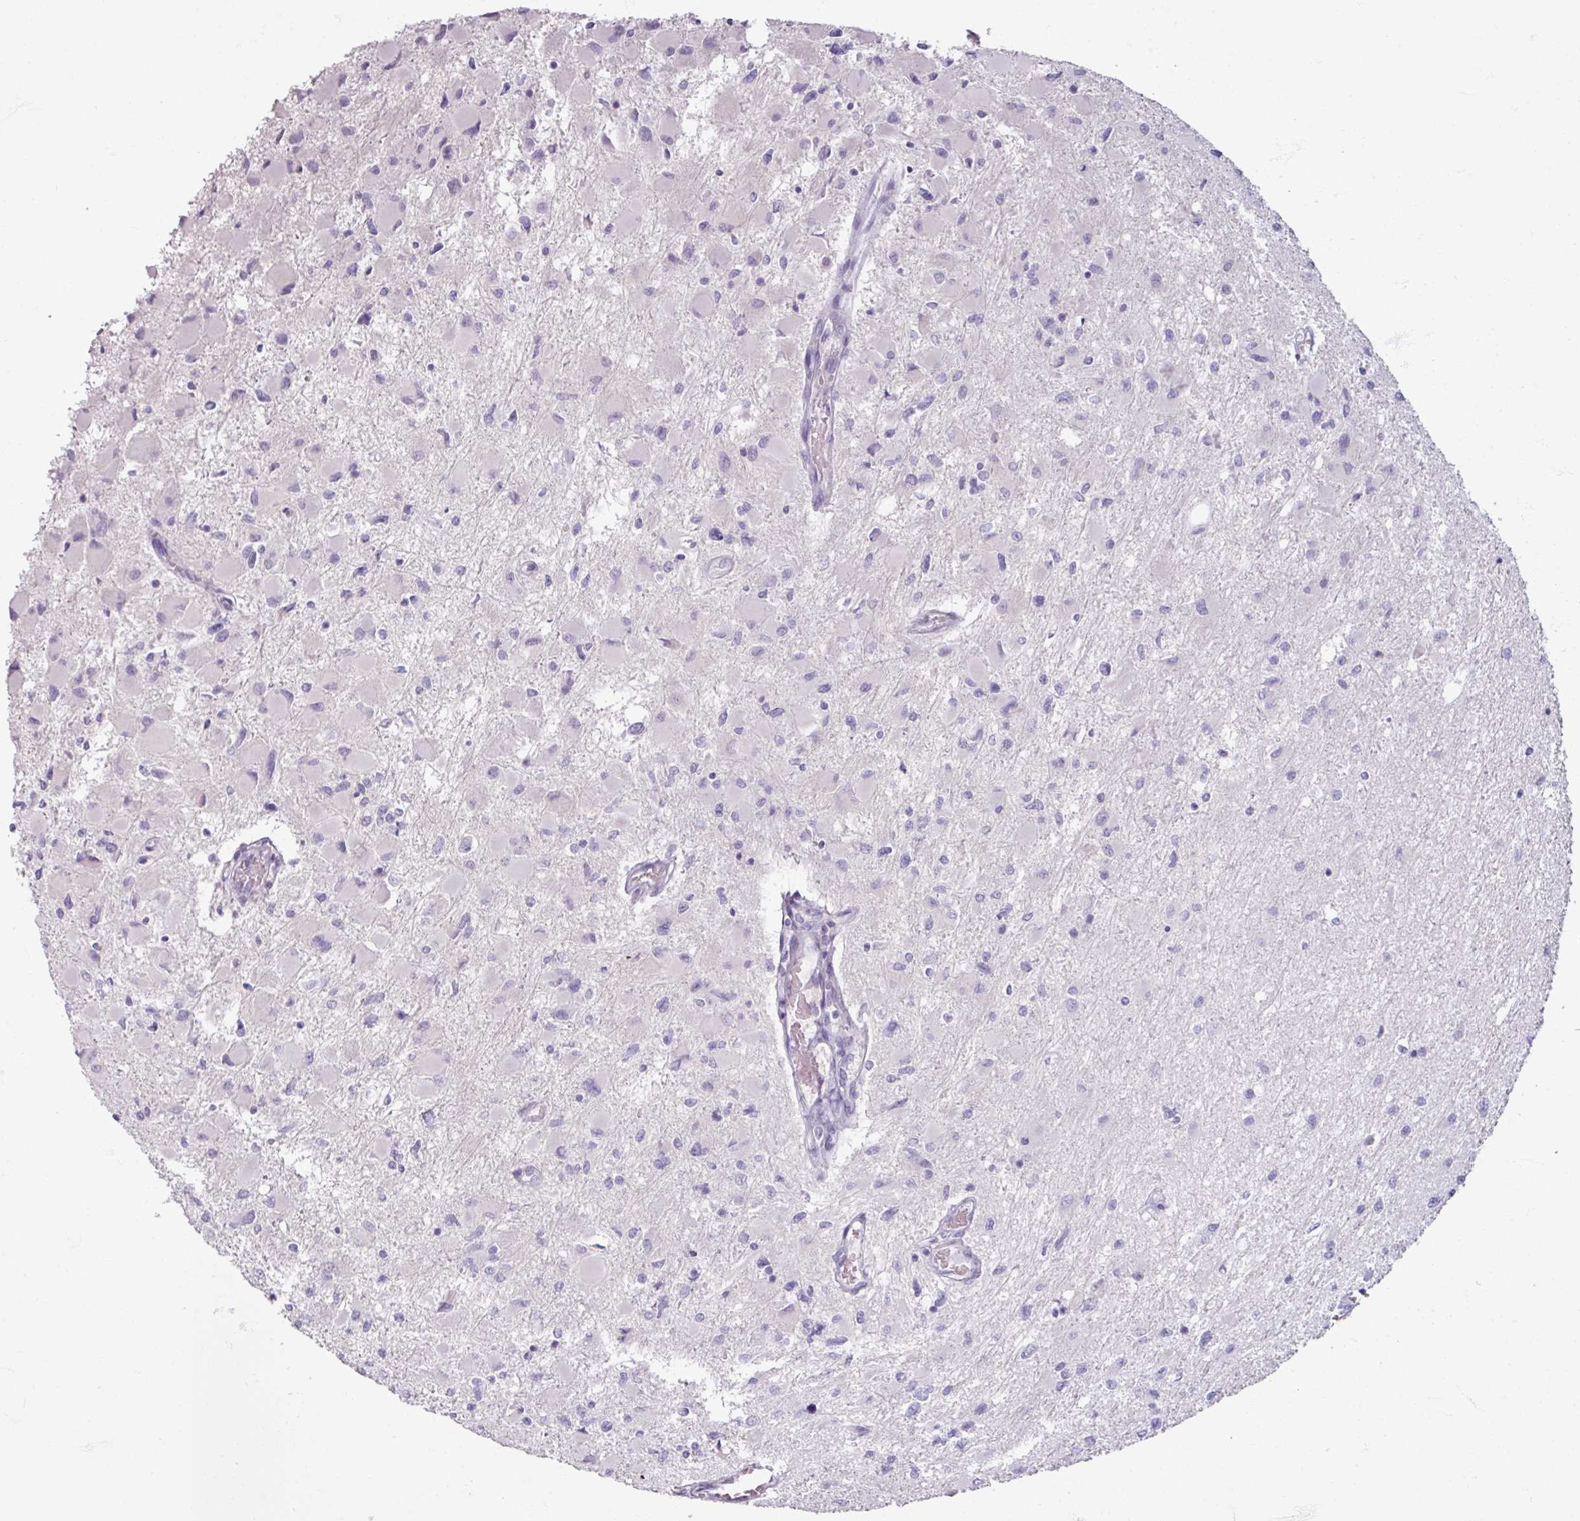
{"staining": {"intensity": "negative", "quantity": "none", "location": "none"}, "tissue": "glioma", "cell_type": "Tumor cells", "image_type": "cancer", "snomed": [{"axis": "morphology", "description": "Glioma, malignant, High grade"}, {"axis": "topography", "description": "Cerebral cortex"}], "caption": "Human glioma stained for a protein using immunohistochemistry shows no expression in tumor cells.", "gene": "SLC27A5", "patient": {"sex": "female", "age": 36}}